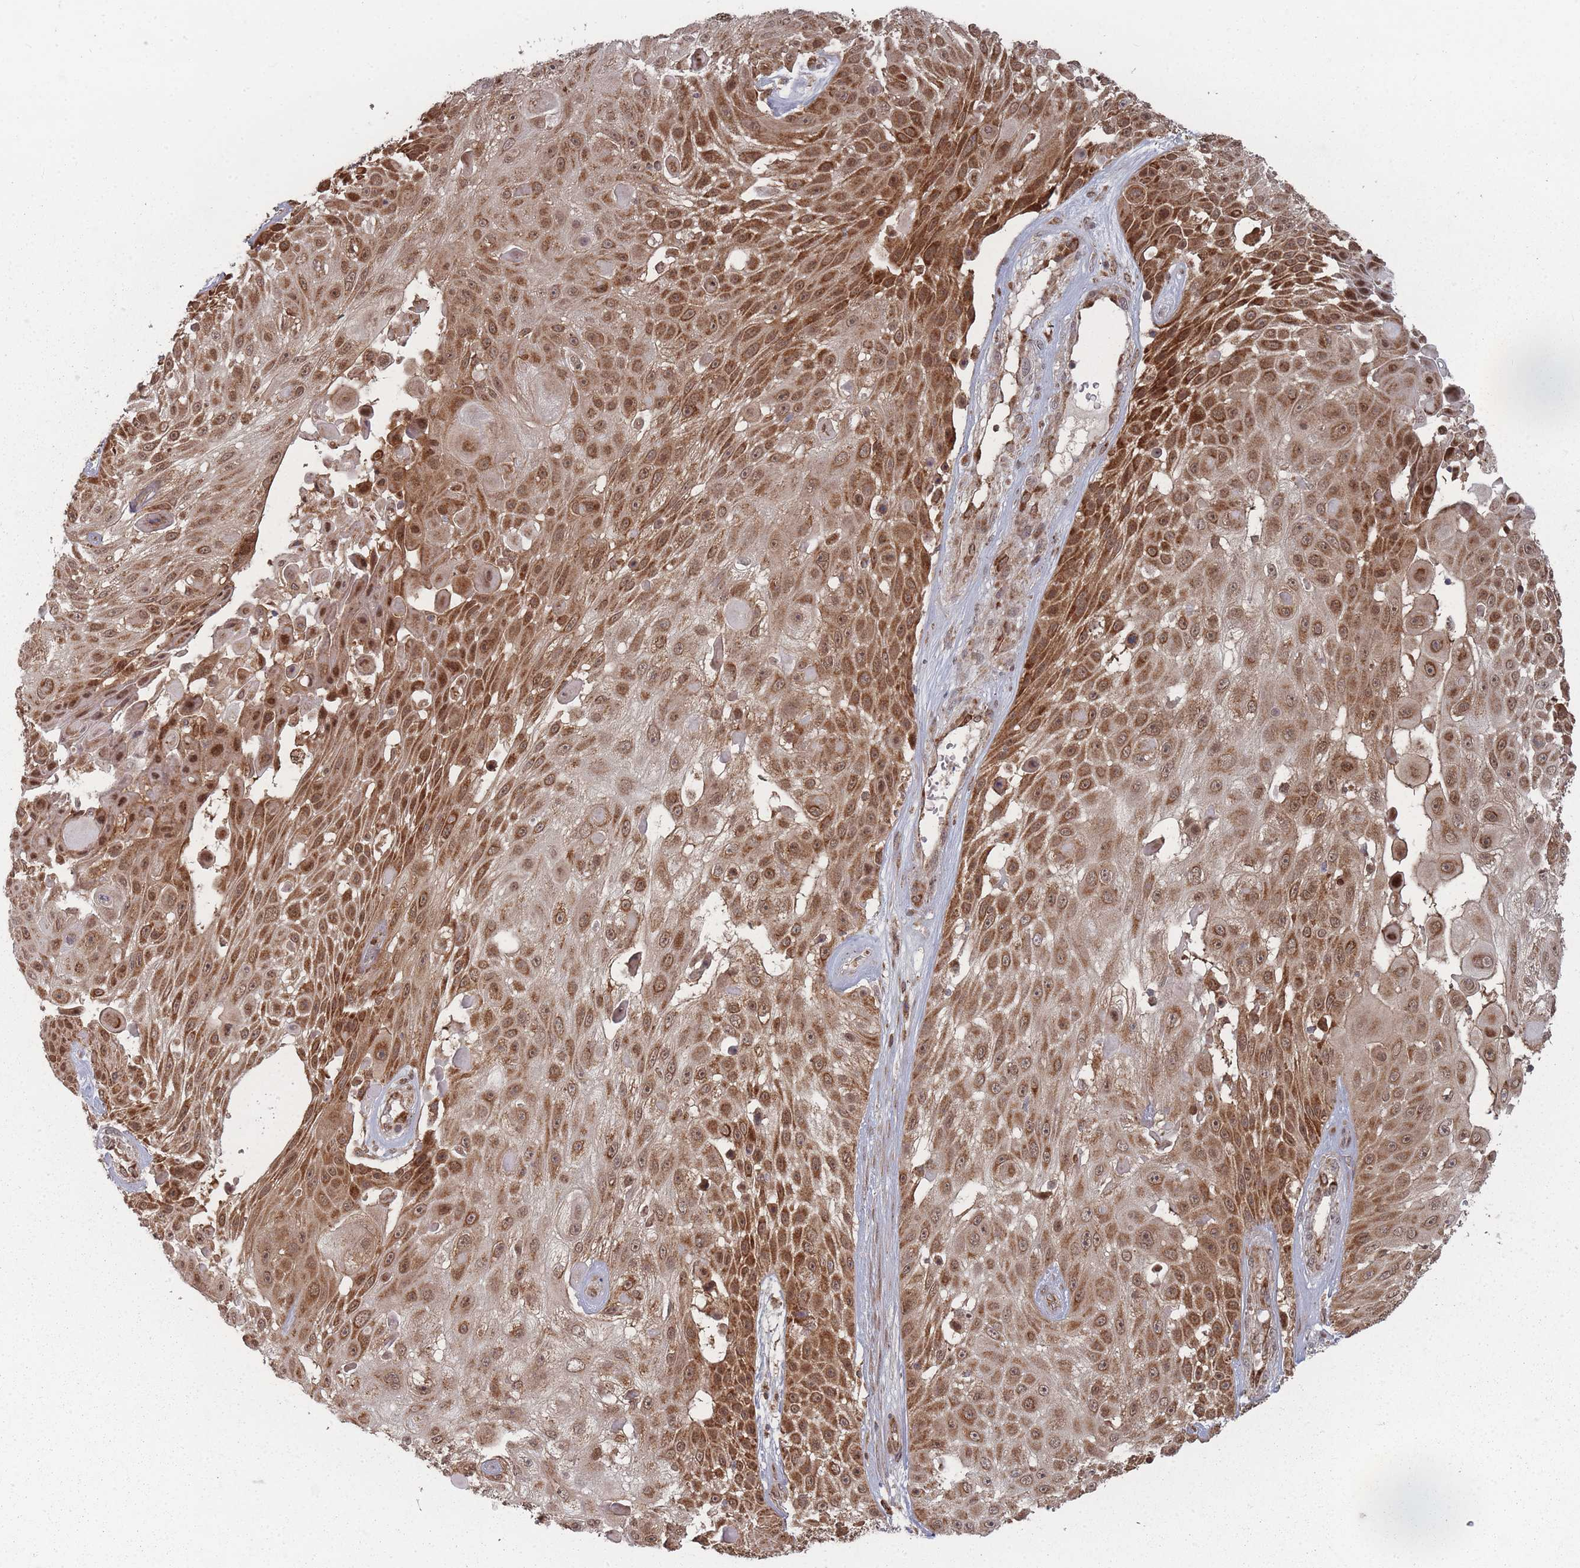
{"staining": {"intensity": "strong", "quantity": ">75%", "location": "cytoplasmic/membranous"}, "tissue": "skin cancer", "cell_type": "Tumor cells", "image_type": "cancer", "snomed": [{"axis": "morphology", "description": "Squamous cell carcinoma, NOS"}, {"axis": "topography", "description": "Skin"}], "caption": "Human skin cancer stained with a protein marker demonstrates strong staining in tumor cells.", "gene": "PSMB3", "patient": {"sex": "female", "age": 86}}